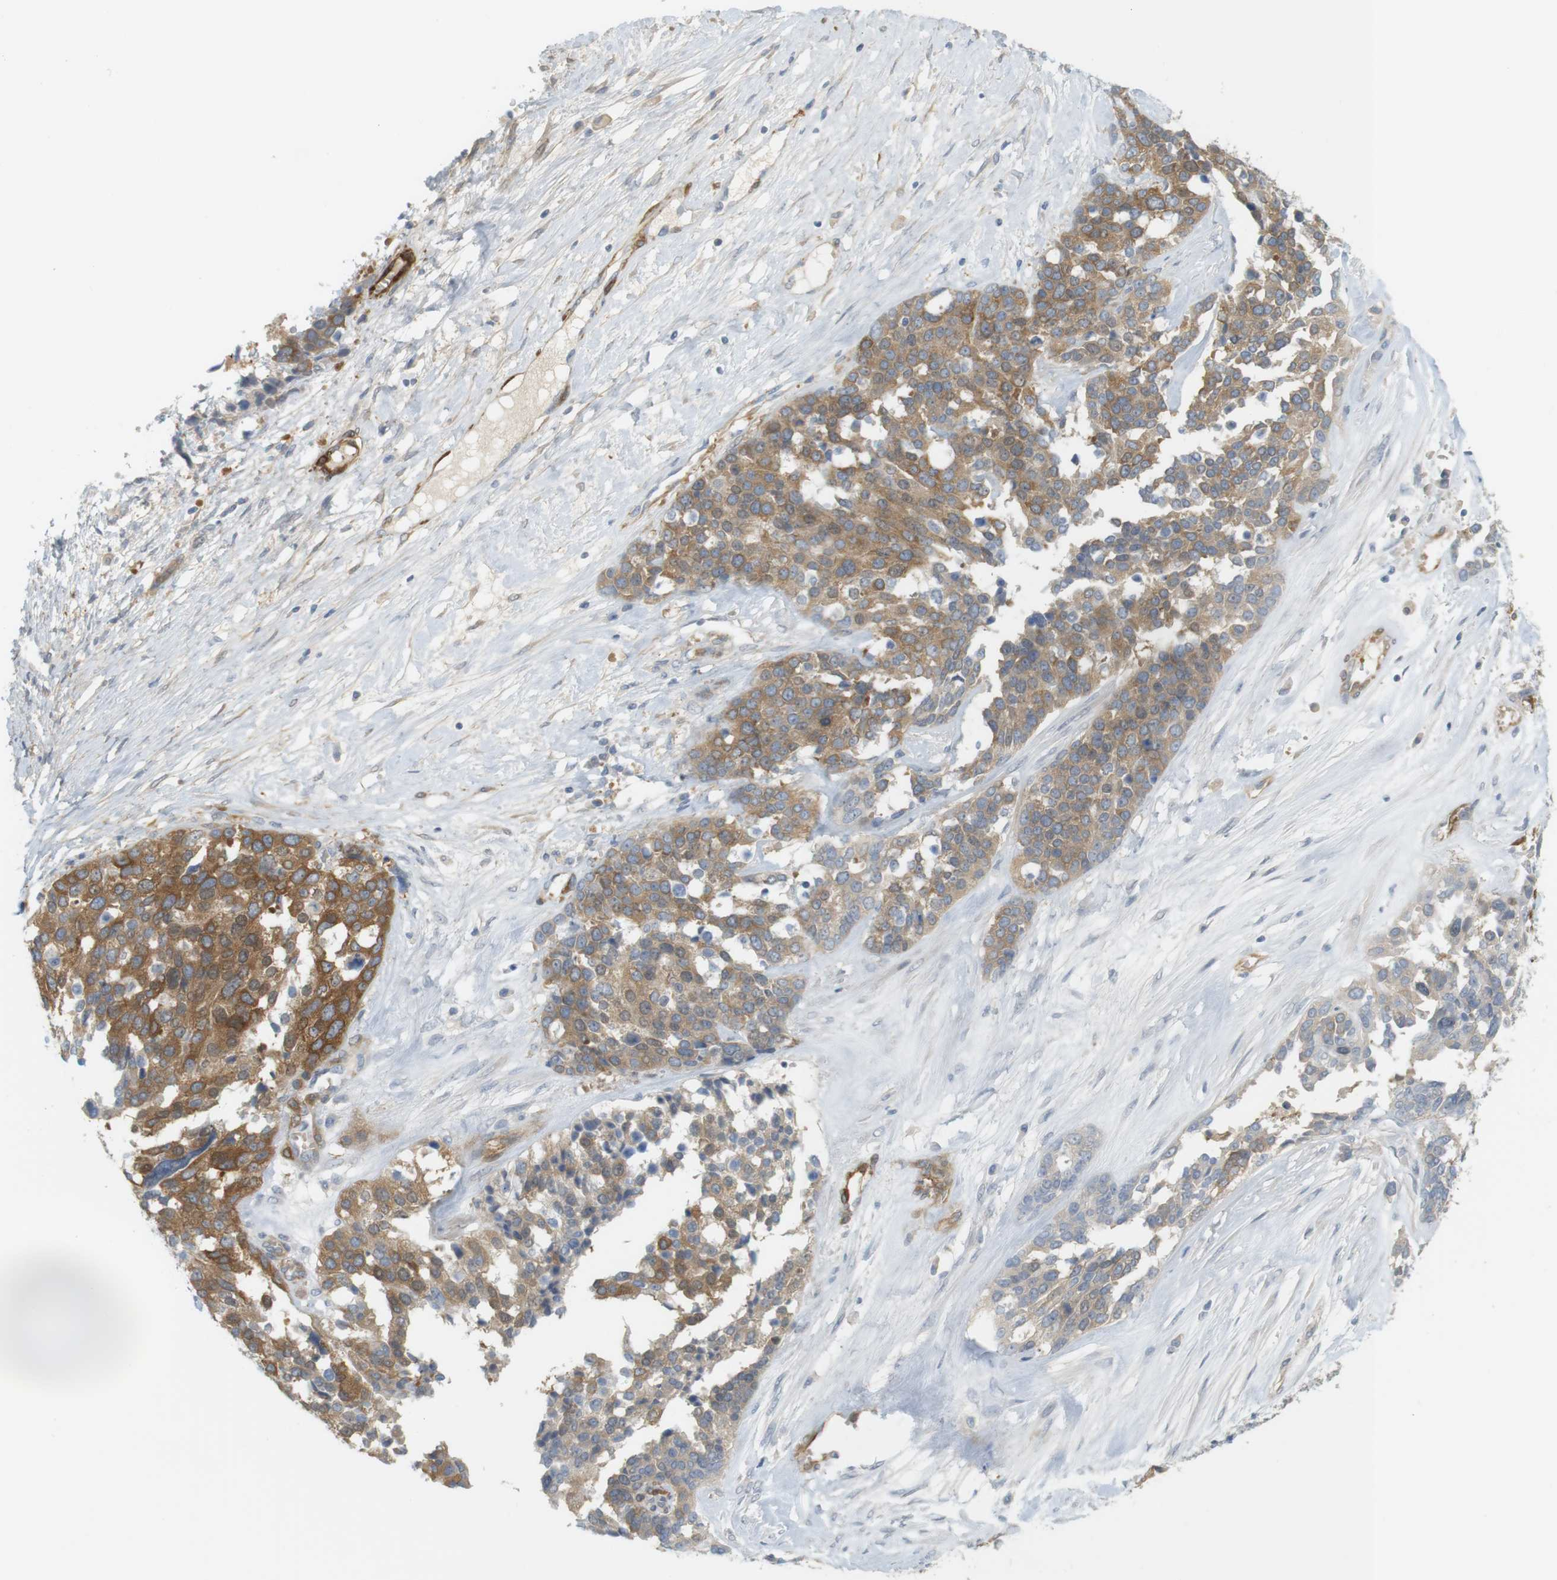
{"staining": {"intensity": "moderate", "quantity": ">75%", "location": "cytoplasmic/membranous"}, "tissue": "ovarian cancer", "cell_type": "Tumor cells", "image_type": "cancer", "snomed": [{"axis": "morphology", "description": "Cystadenocarcinoma, serous, NOS"}, {"axis": "topography", "description": "Ovary"}], "caption": "Ovarian serous cystadenocarcinoma tissue reveals moderate cytoplasmic/membranous positivity in approximately >75% of tumor cells The staining is performed using DAB brown chromogen to label protein expression. The nuclei are counter-stained blue using hematoxylin.", "gene": "PDE3A", "patient": {"sex": "female", "age": 44}}